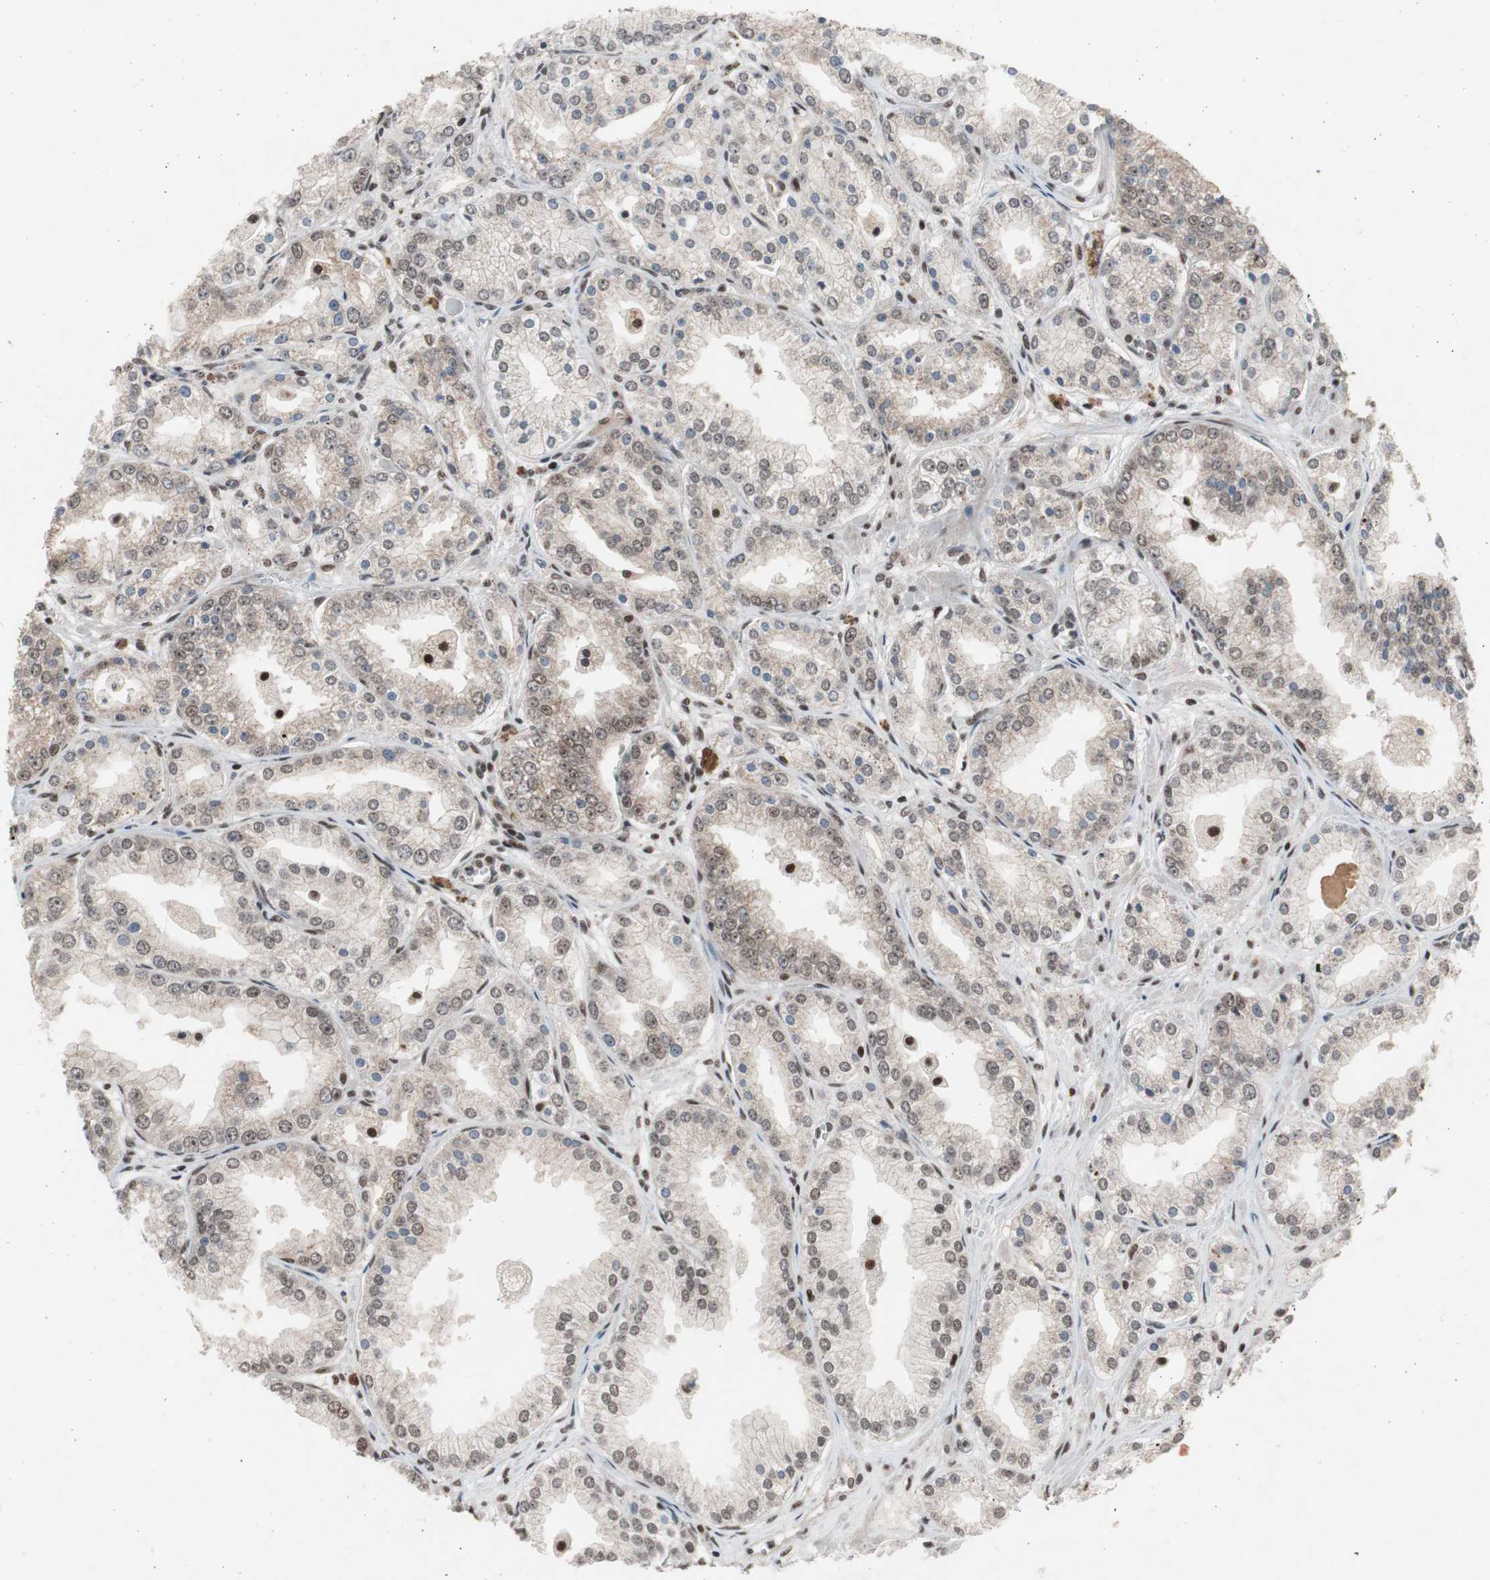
{"staining": {"intensity": "weak", "quantity": "25%-75%", "location": "nuclear"}, "tissue": "prostate cancer", "cell_type": "Tumor cells", "image_type": "cancer", "snomed": [{"axis": "morphology", "description": "Adenocarcinoma, High grade"}, {"axis": "topography", "description": "Prostate"}], "caption": "Protein staining exhibits weak nuclear staining in about 25%-75% of tumor cells in prostate adenocarcinoma (high-grade).", "gene": "RPA1", "patient": {"sex": "male", "age": 61}}